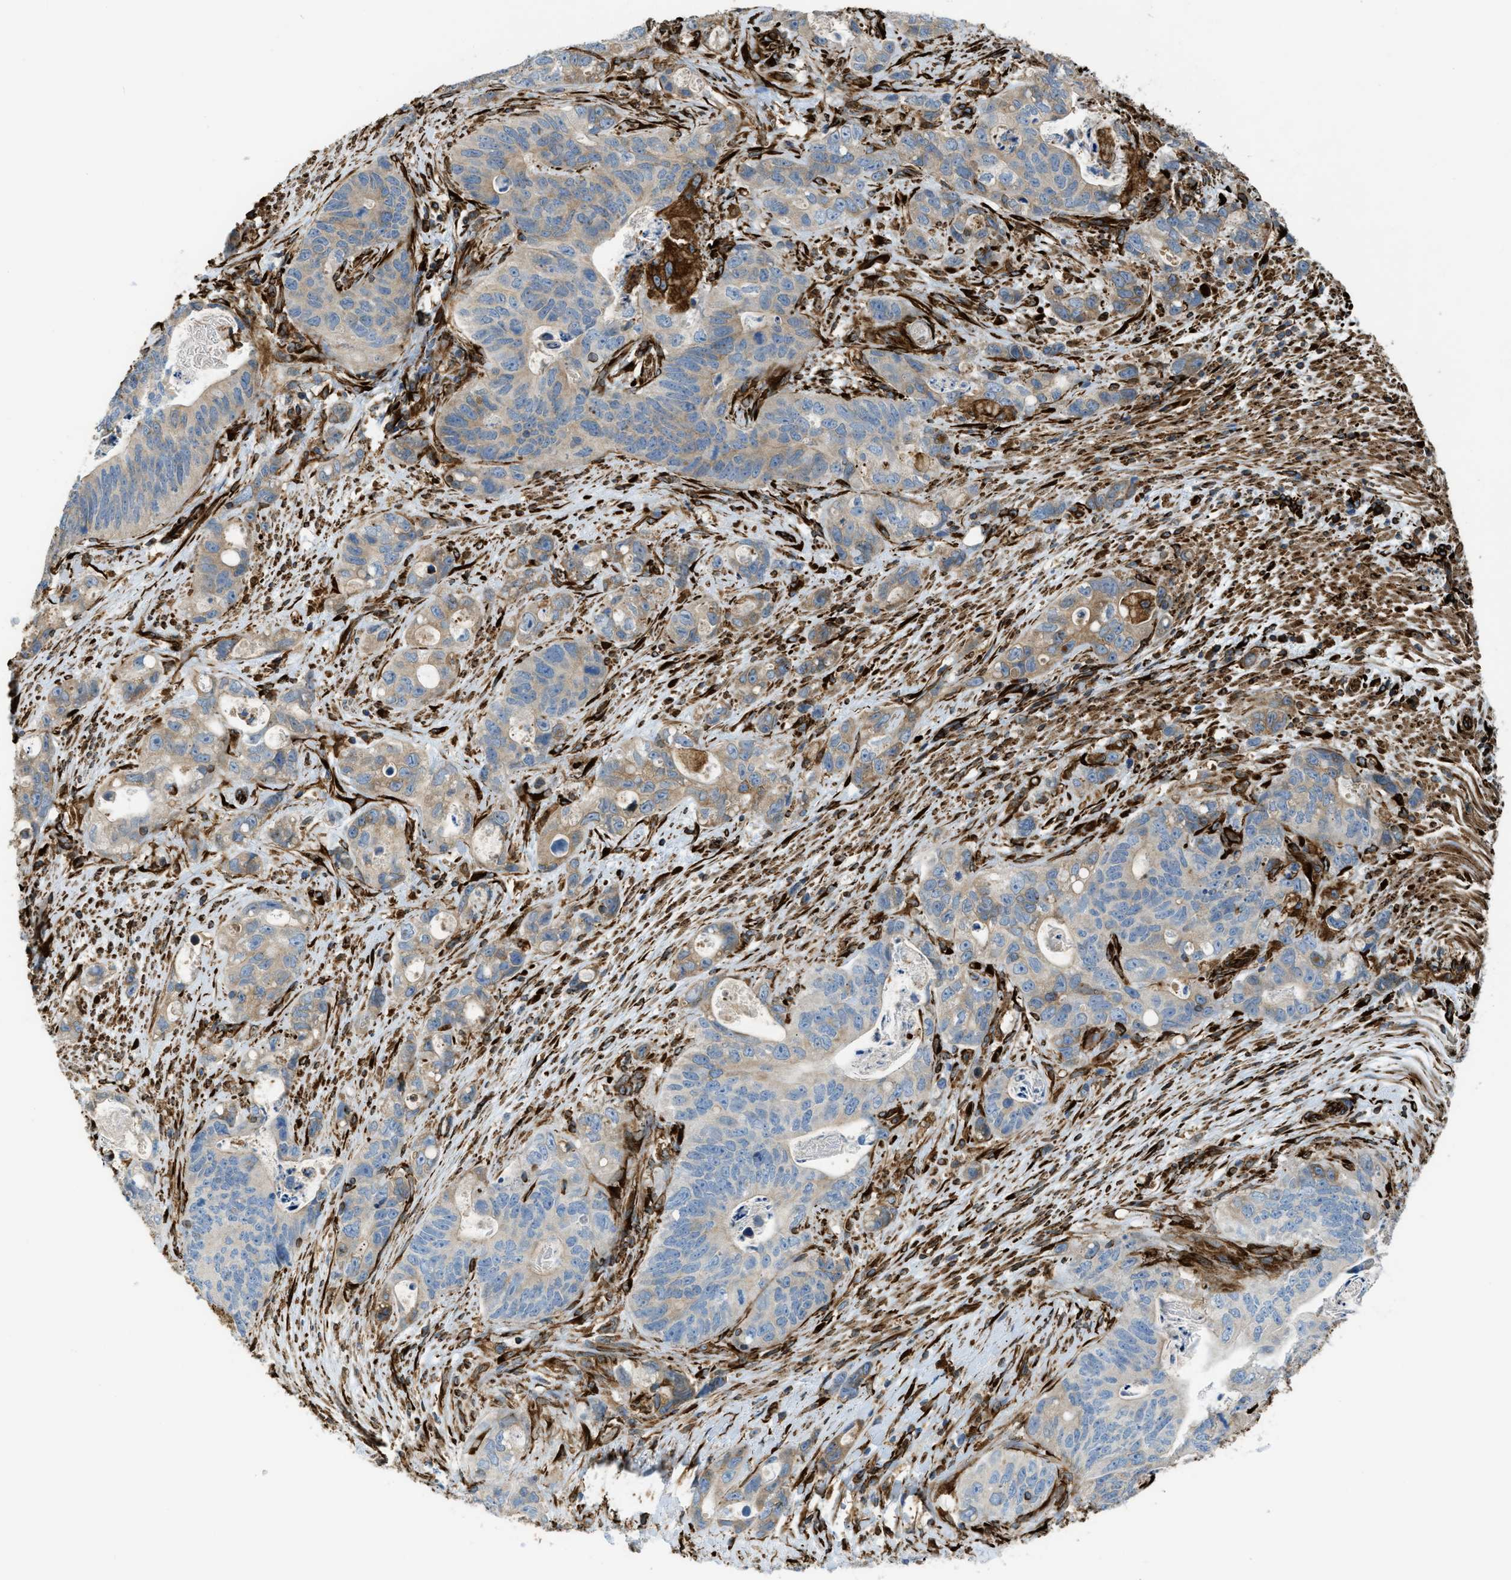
{"staining": {"intensity": "weak", "quantity": "25%-75%", "location": "cytoplasmic/membranous"}, "tissue": "stomach cancer", "cell_type": "Tumor cells", "image_type": "cancer", "snomed": [{"axis": "morphology", "description": "Normal tissue, NOS"}, {"axis": "morphology", "description": "Adenocarcinoma, NOS"}, {"axis": "topography", "description": "Stomach"}], "caption": "High-power microscopy captured an immunohistochemistry image of adenocarcinoma (stomach), revealing weak cytoplasmic/membranous expression in about 25%-75% of tumor cells.", "gene": "BEX3", "patient": {"sex": "female", "age": 89}}